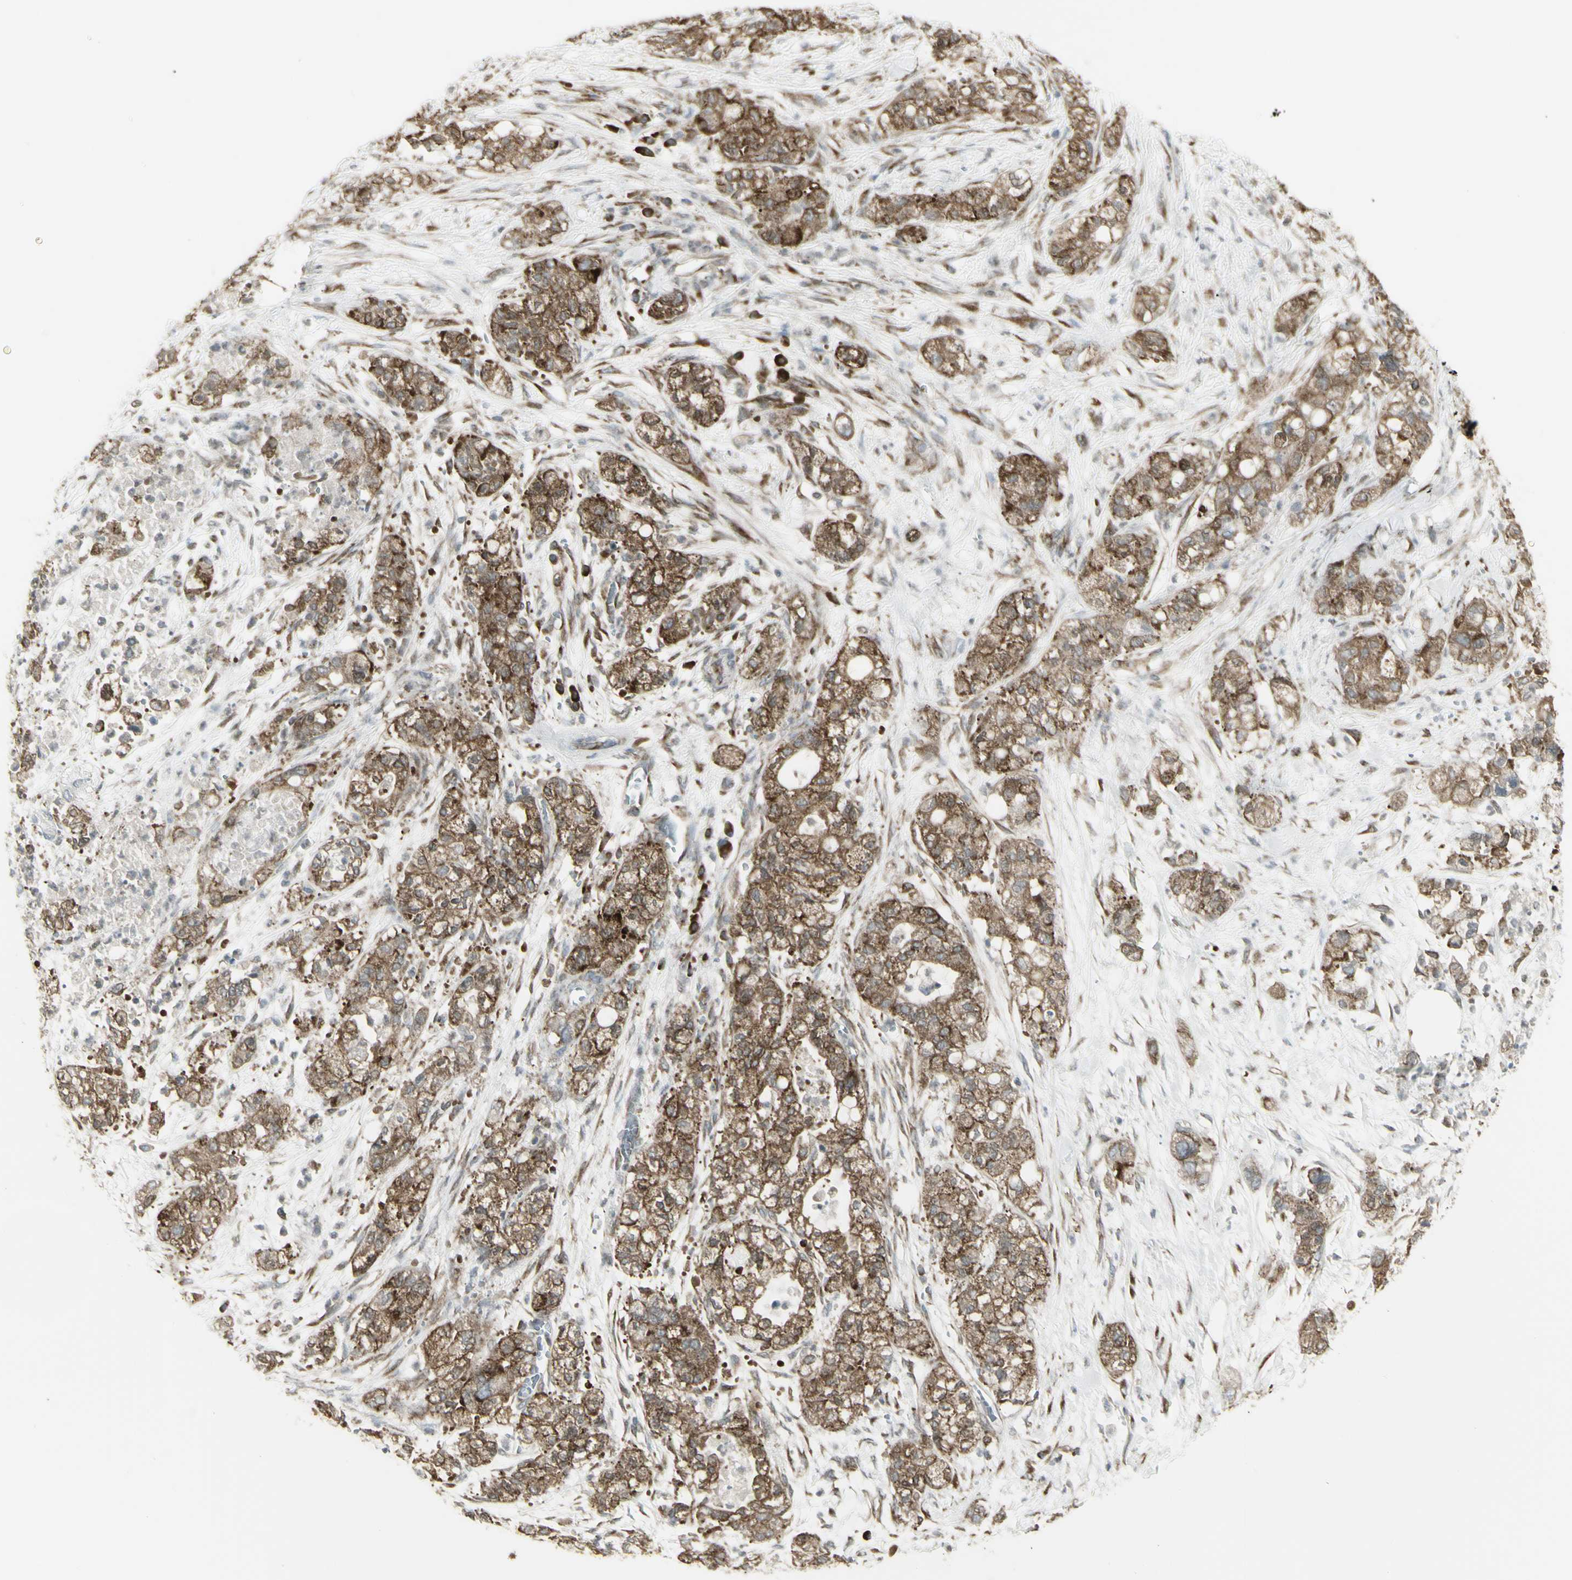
{"staining": {"intensity": "strong", "quantity": ">75%", "location": "cytoplasmic/membranous"}, "tissue": "pancreatic cancer", "cell_type": "Tumor cells", "image_type": "cancer", "snomed": [{"axis": "morphology", "description": "Adenocarcinoma, NOS"}, {"axis": "topography", "description": "Pancreas"}], "caption": "Adenocarcinoma (pancreatic) stained with immunohistochemistry (IHC) shows strong cytoplasmic/membranous staining in about >75% of tumor cells. (Stains: DAB in brown, nuclei in blue, Microscopy: brightfield microscopy at high magnification).", "gene": "FKBP3", "patient": {"sex": "female", "age": 78}}